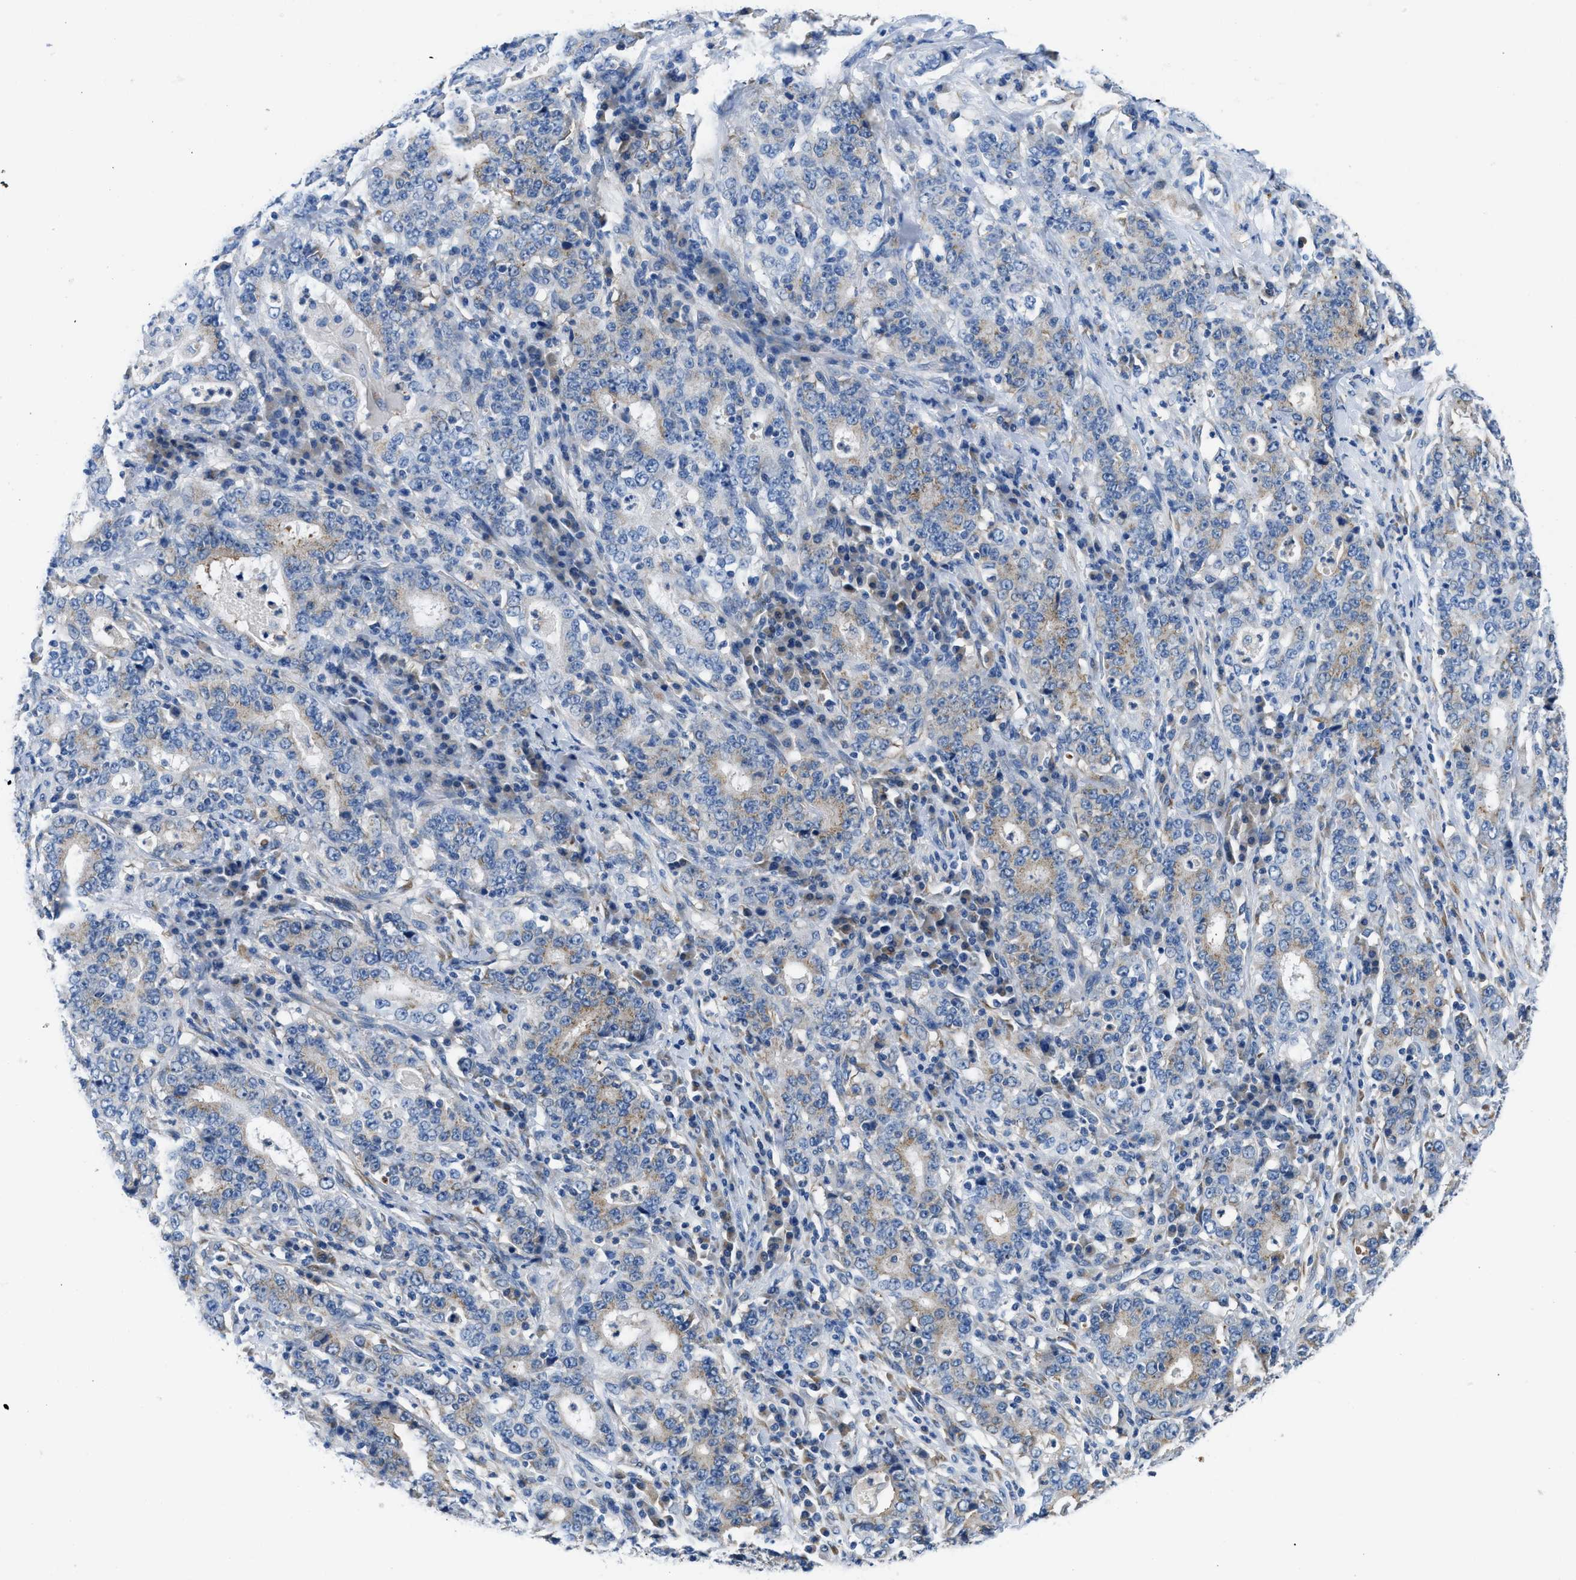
{"staining": {"intensity": "moderate", "quantity": "<25%", "location": "cytoplasmic/membranous"}, "tissue": "stomach cancer", "cell_type": "Tumor cells", "image_type": "cancer", "snomed": [{"axis": "morphology", "description": "Normal tissue, NOS"}, {"axis": "morphology", "description": "Adenocarcinoma, NOS"}, {"axis": "topography", "description": "Stomach, upper"}, {"axis": "topography", "description": "Stomach"}], "caption": "Moderate cytoplasmic/membranous positivity is identified in approximately <25% of tumor cells in adenocarcinoma (stomach).", "gene": "BNC2", "patient": {"sex": "male", "age": 59}}